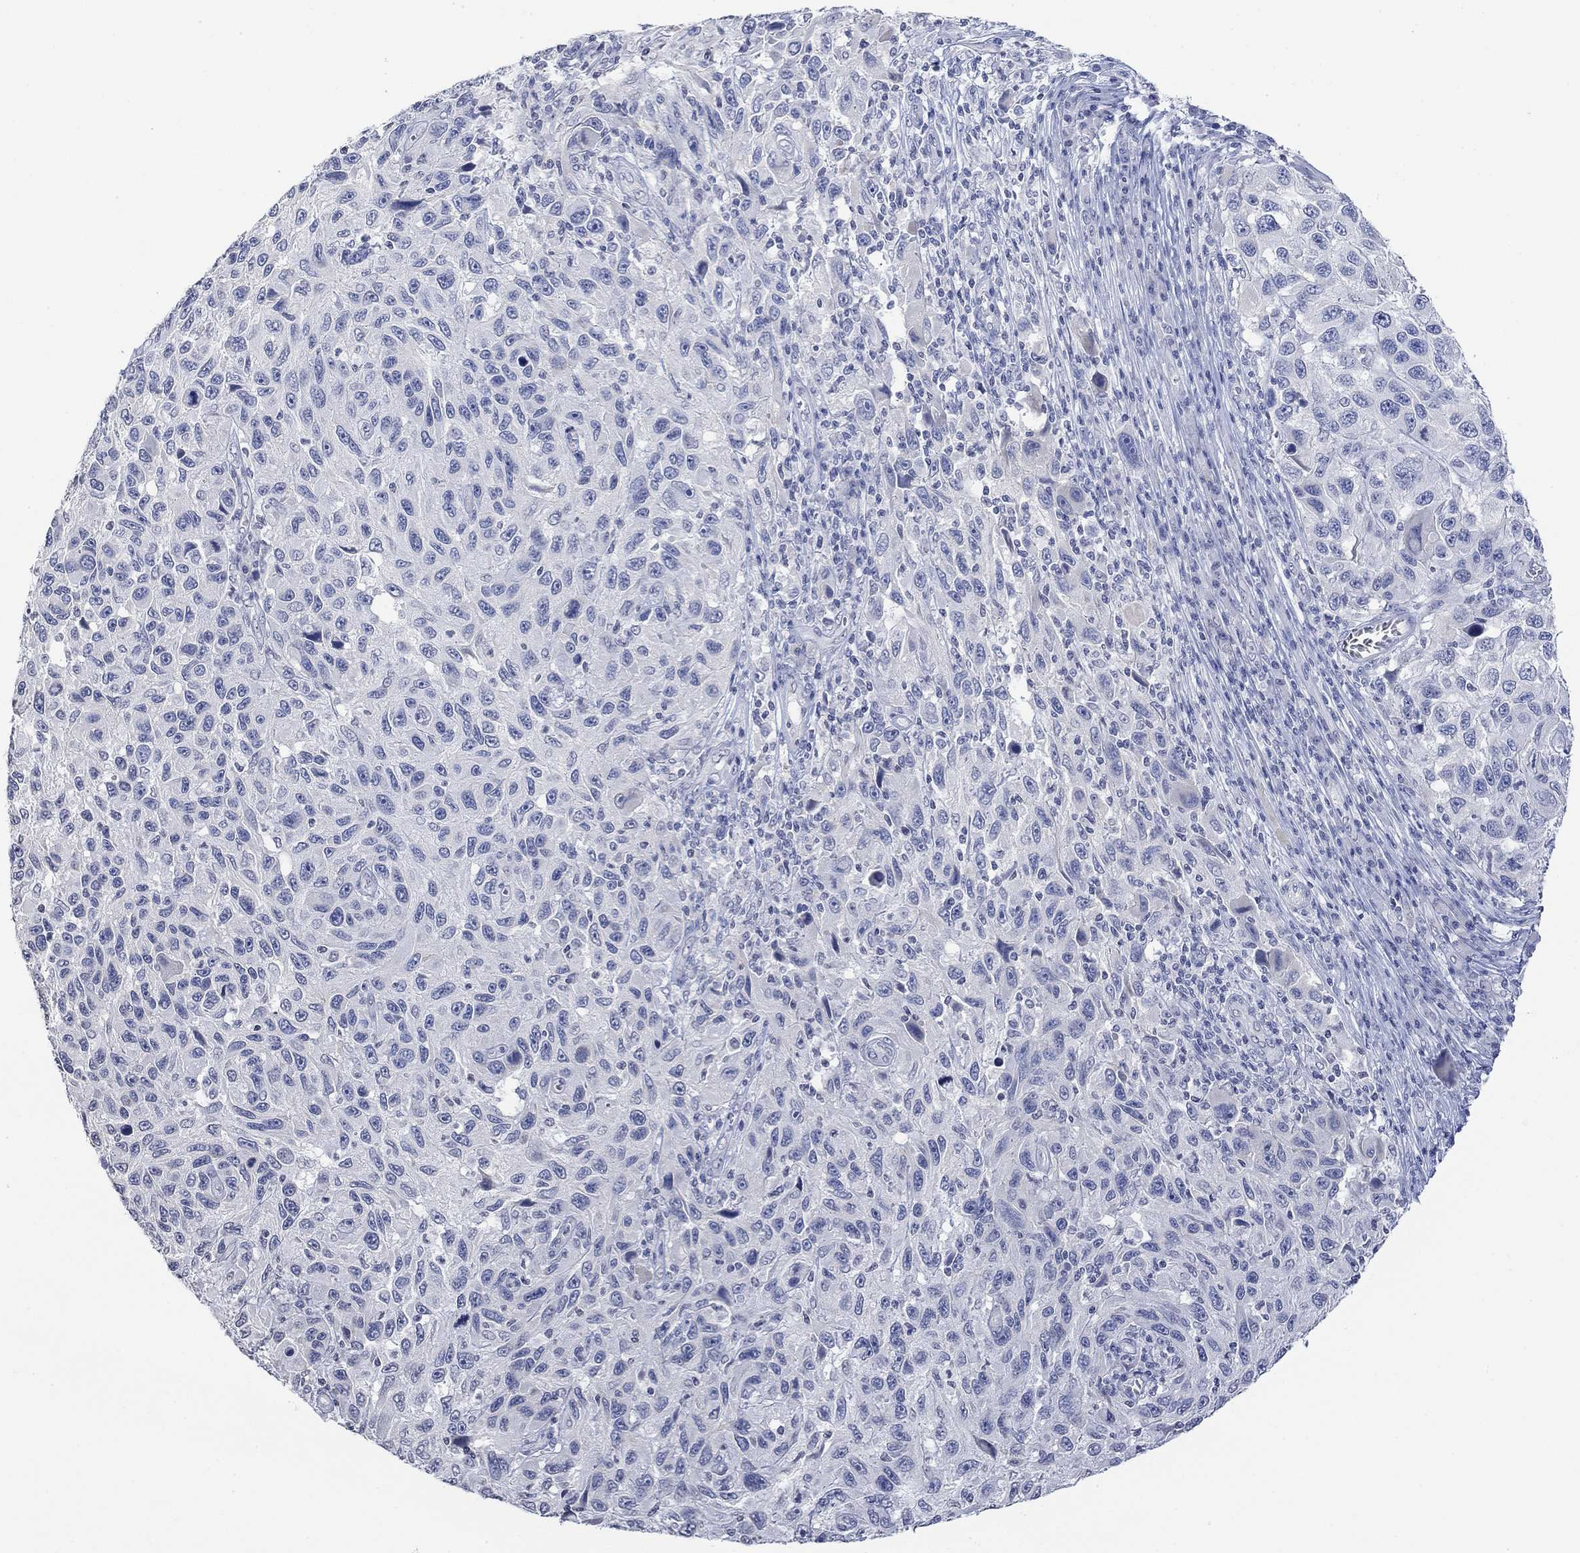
{"staining": {"intensity": "negative", "quantity": "none", "location": "none"}, "tissue": "melanoma", "cell_type": "Tumor cells", "image_type": "cancer", "snomed": [{"axis": "morphology", "description": "Malignant melanoma, NOS"}, {"axis": "topography", "description": "Skin"}], "caption": "Immunohistochemistry (IHC) histopathology image of malignant melanoma stained for a protein (brown), which exhibits no positivity in tumor cells.", "gene": "TMEM255A", "patient": {"sex": "male", "age": 53}}